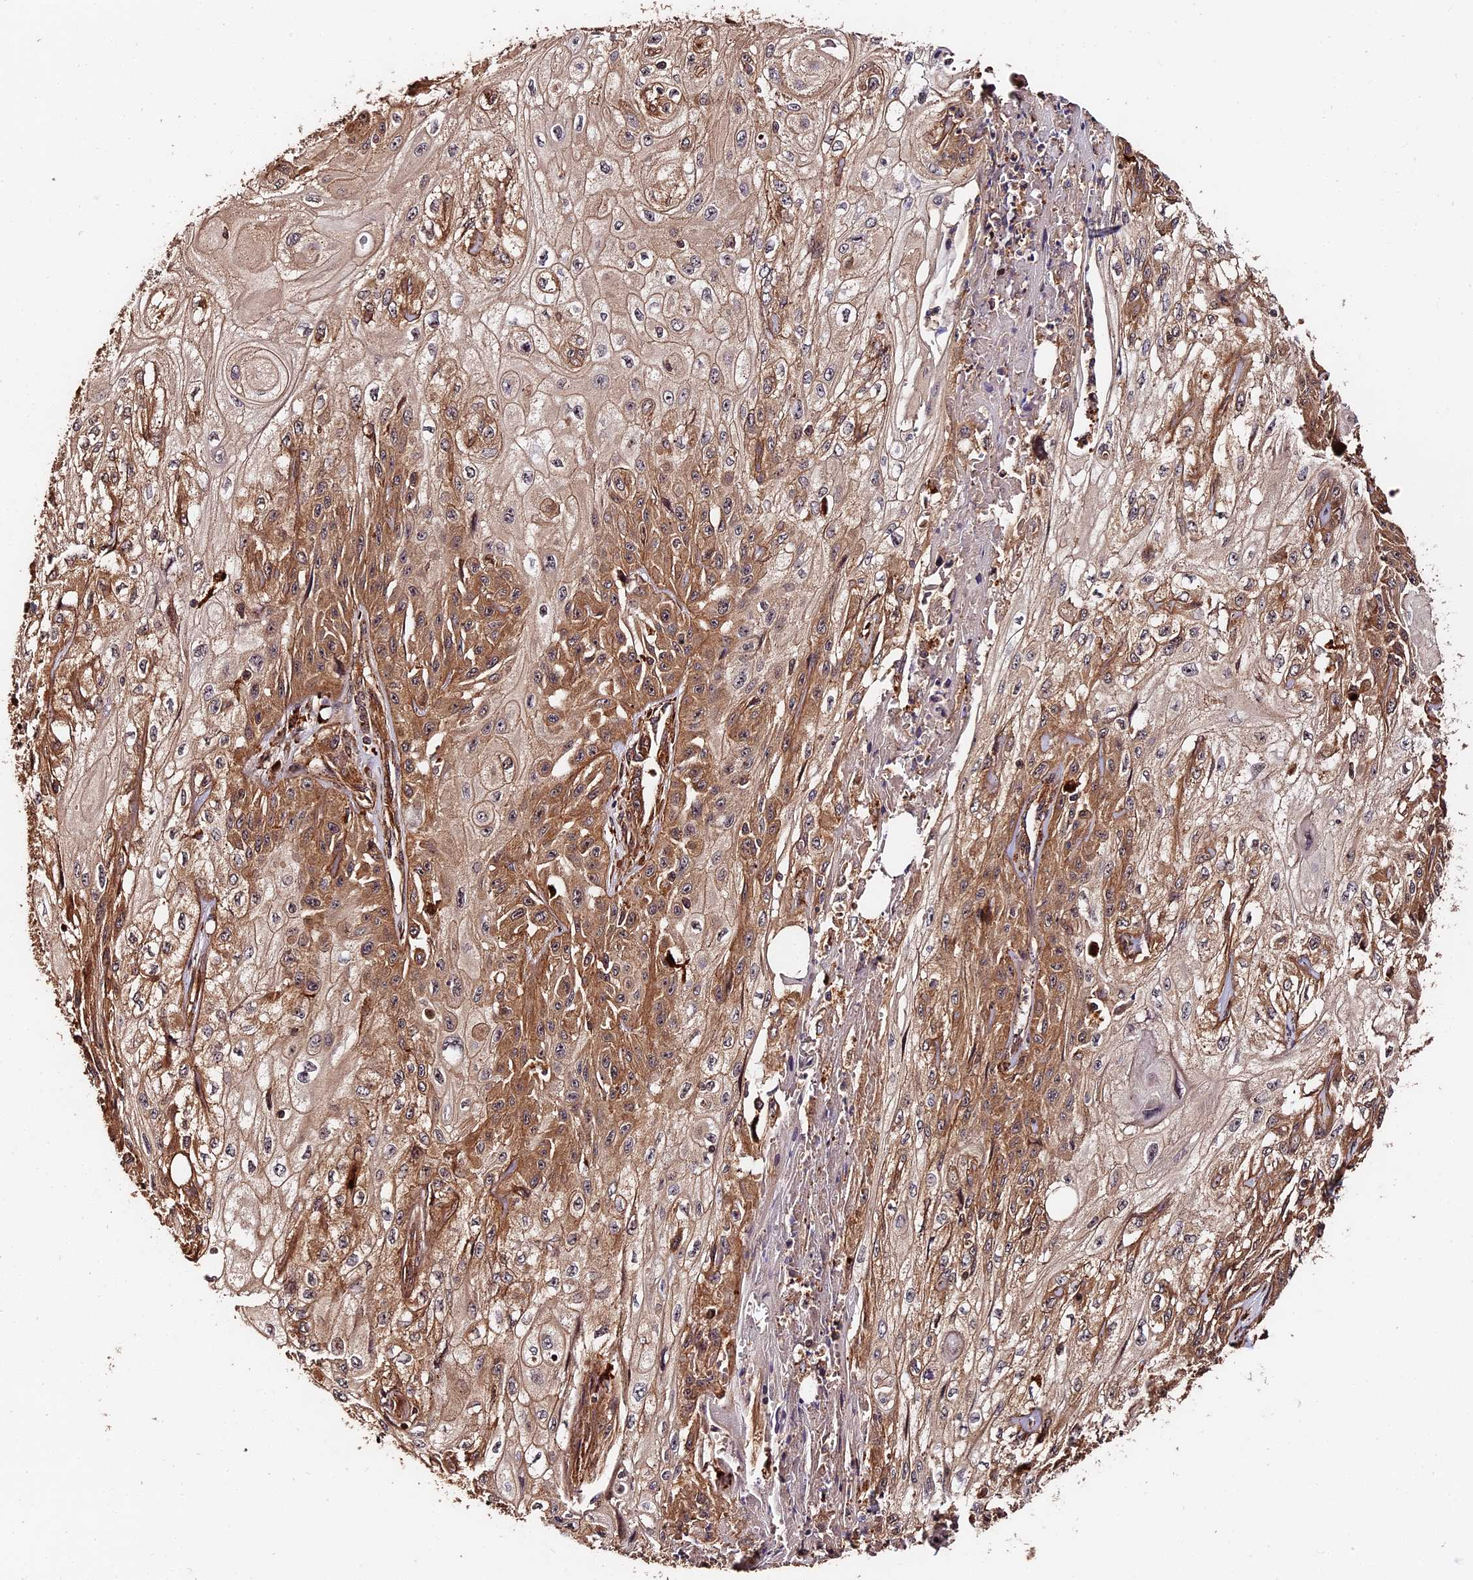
{"staining": {"intensity": "moderate", "quantity": ">75%", "location": "cytoplasmic/membranous"}, "tissue": "skin cancer", "cell_type": "Tumor cells", "image_type": "cancer", "snomed": [{"axis": "morphology", "description": "Squamous cell carcinoma, NOS"}, {"axis": "morphology", "description": "Squamous cell carcinoma, metastatic, NOS"}, {"axis": "topography", "description": "Skin"}, {"axis": "topography", "description": "Lymph node"}], "caption": "A high-resolution histopathology image shows IHC staining of metastatic squamous cell carcinoma (skin), which exhibits moderate cytoplasmic/membranous positivity in about >75% of tumor cells.", "gene": "MMP15", "patient": {"sex": "male", "age": 75}}